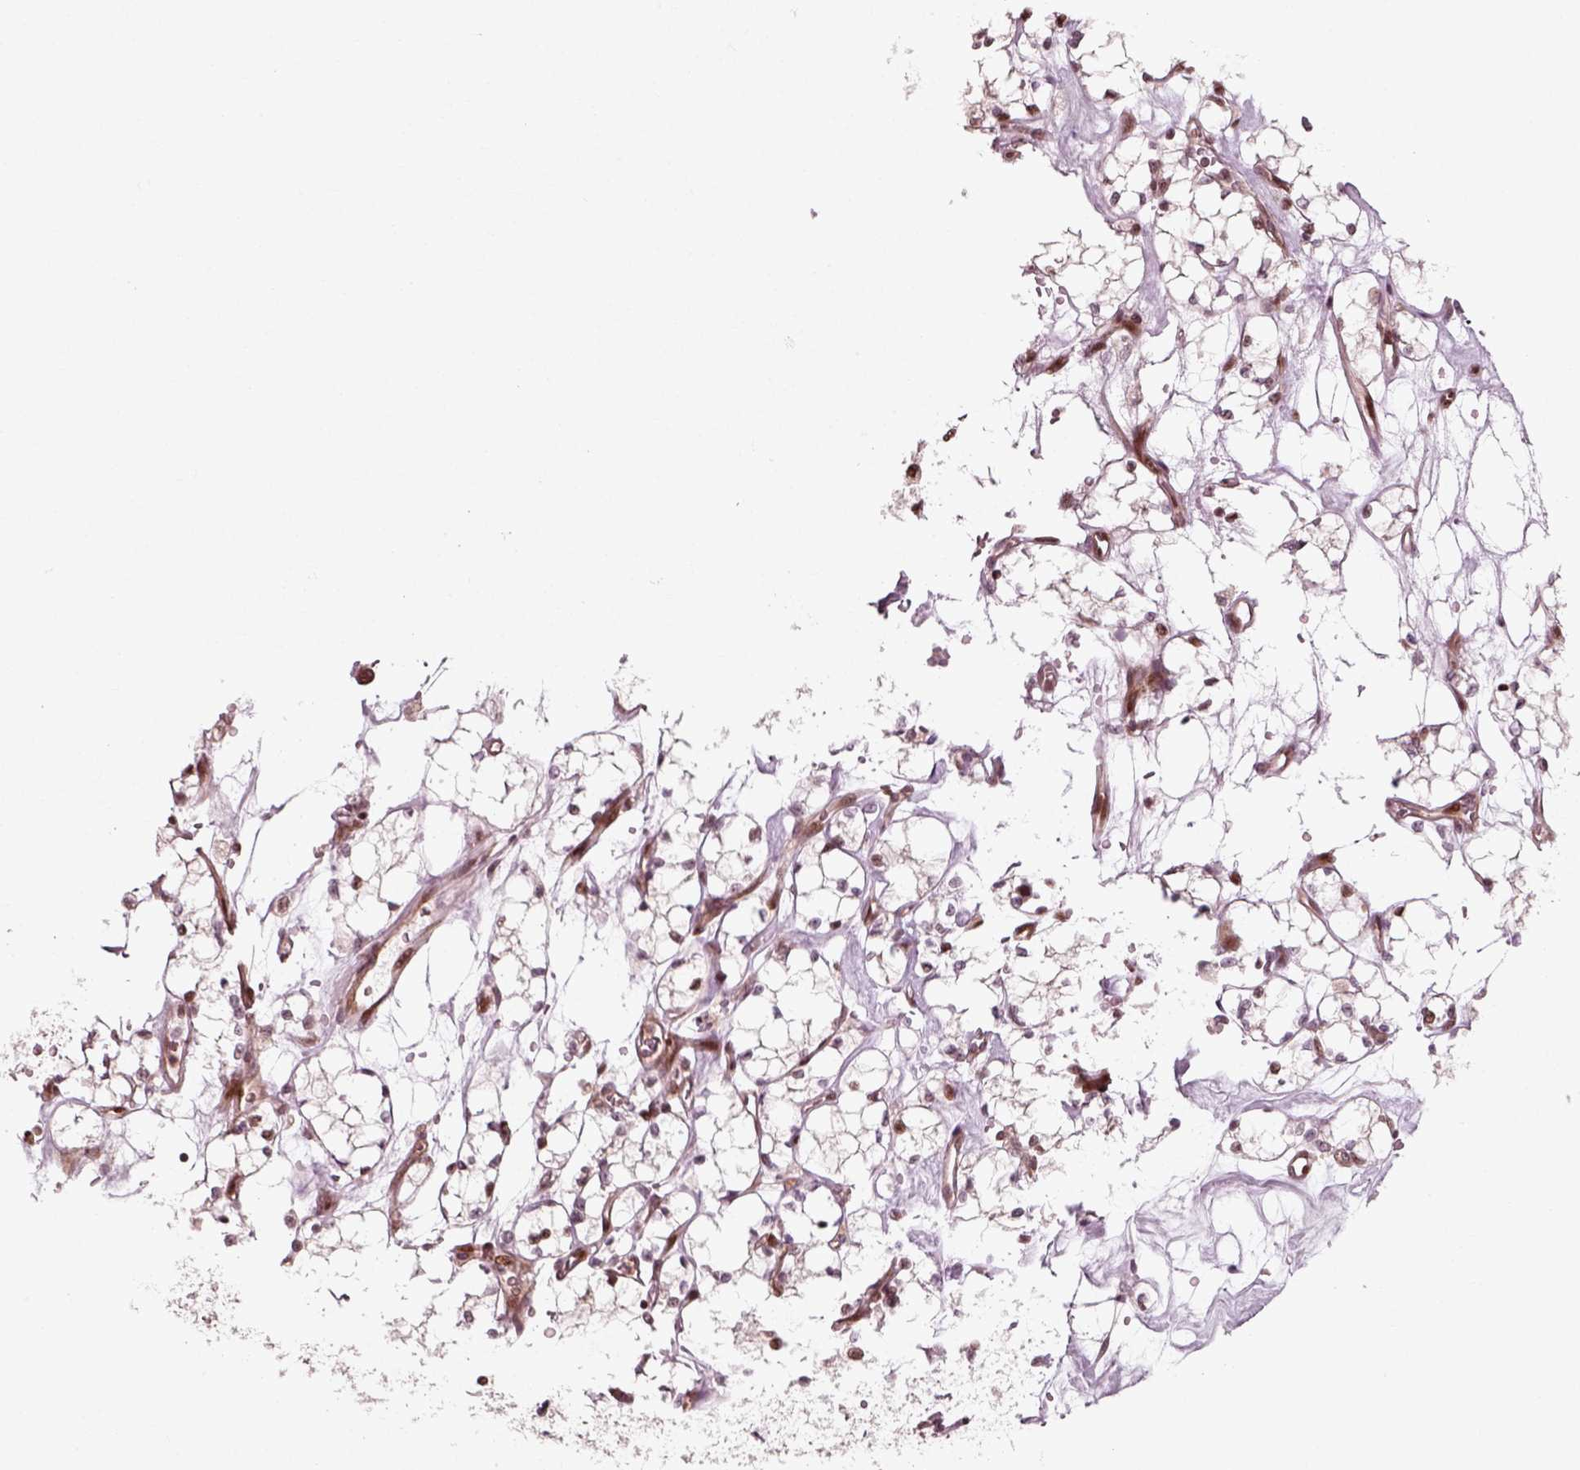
{"staining": {"intensity": "moderate", "quantity": "<25%", "location": "nuclear"}, "tissue": "renal cancer", "cell_type": "Tumor cells", "image_type": "cancer", "snomed": [{"axis": "morphology", "description": "Adenocarcinoma, NOS"}, {"axis": "topography", "description": "Kidney"}], "caption": "There is low levels of moderate nuclear staining in tumor cells of renal cancer (adenocarcinoma), as demonstrated by immunohistochemical staining (brown color).", "gene": "CDC14A", "patient": {"sex": "female", "age": 69}}